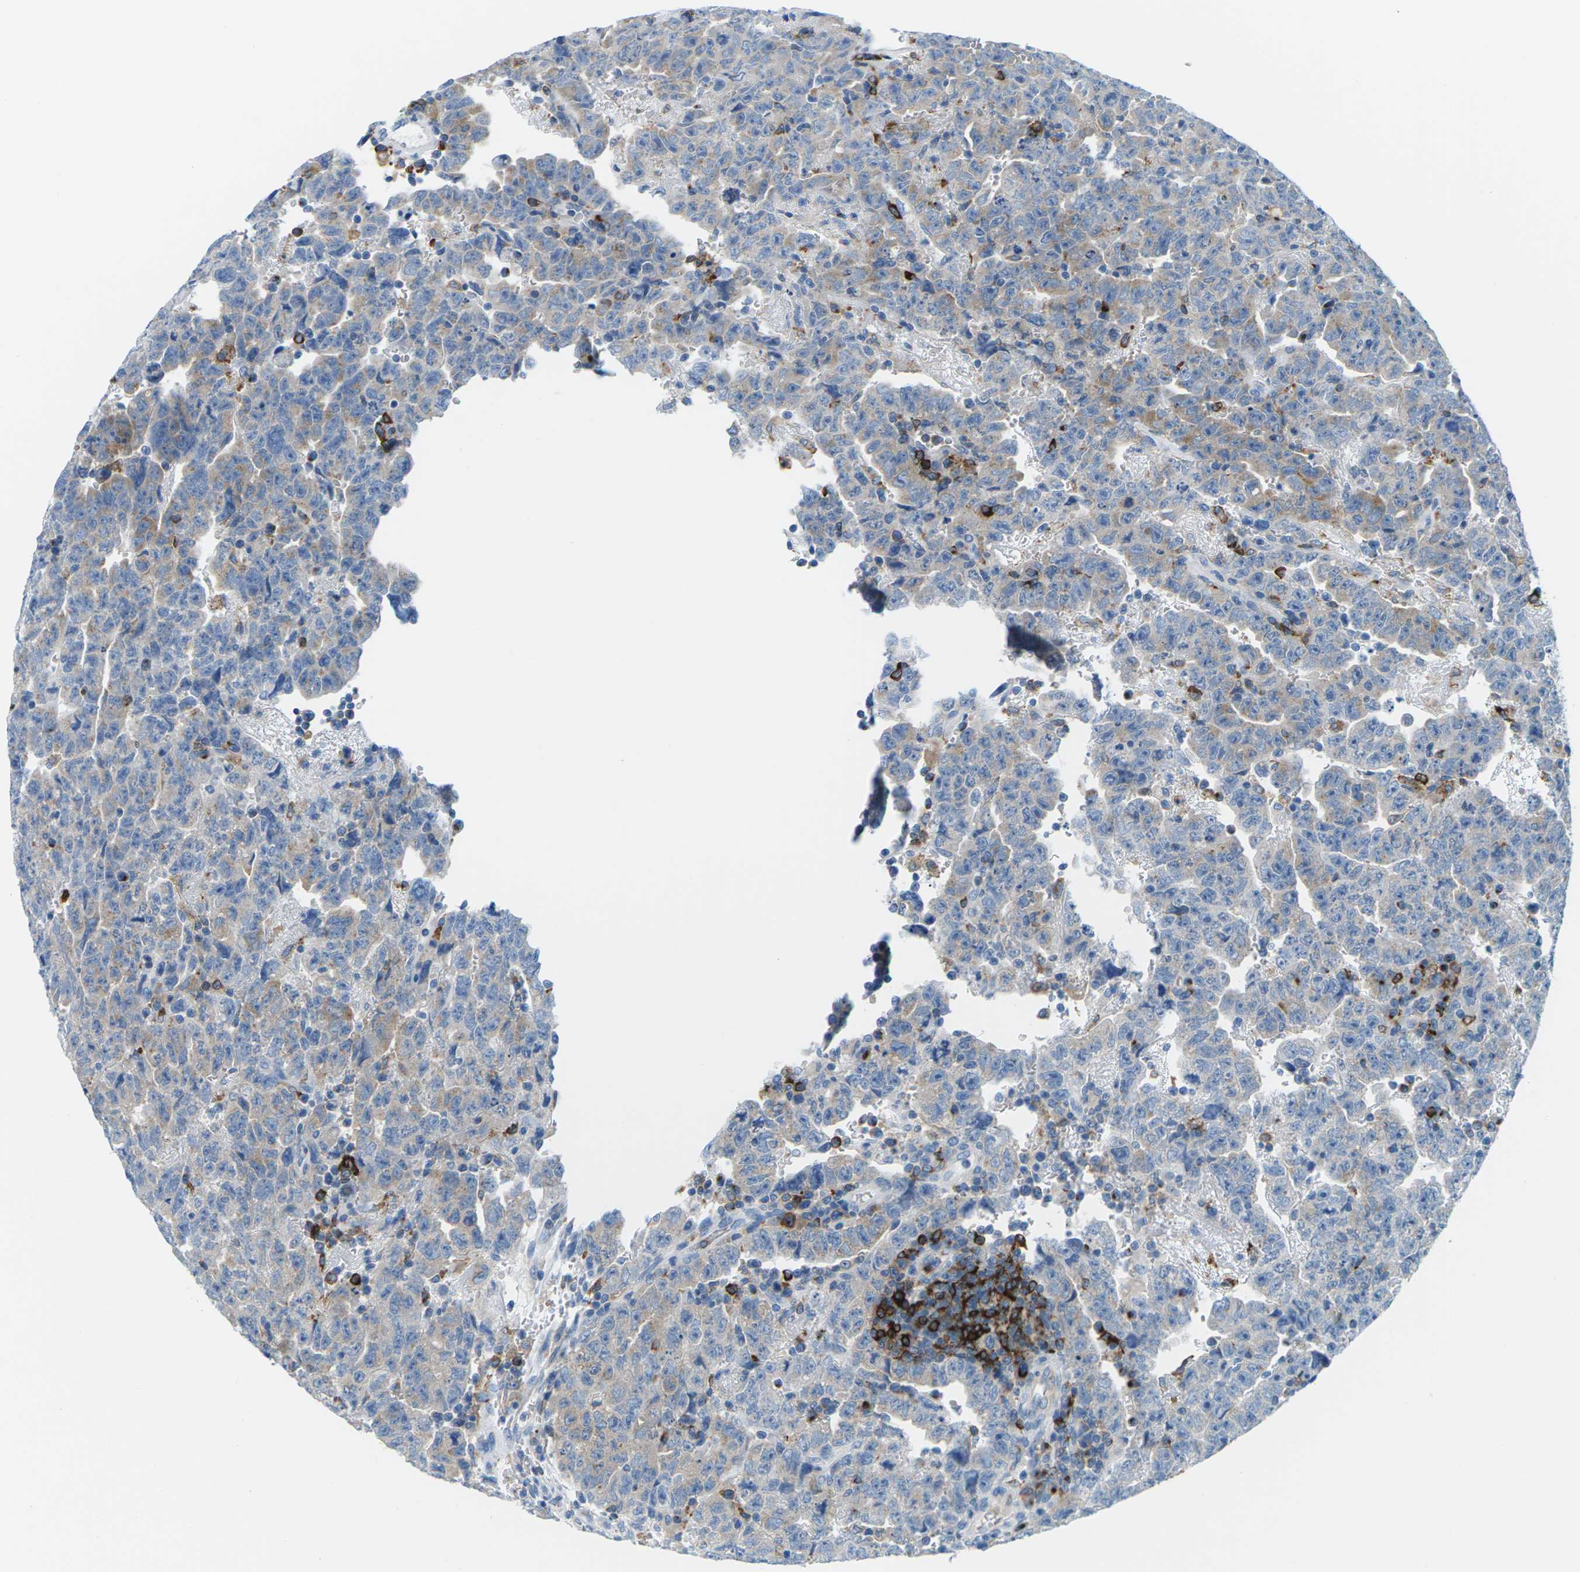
{"staining": {"intensity": "weak", "quantity": "<25%", "location": "cytoplasmic/membranous"}, "tissue": "testis cancer", "cell_type": "Tumor cells", "image_type": "cancer", "snomed": [{"axis": "morphology", "description": "Carcinoma, Embryonal, NOS"}, {"axis": "topography", "description": "Testis"}], "caption": "This is an immunohistochemistry (IHC) micrograph of embryonal carcinoma (testis). There is no expression in tumor cells.", "gene": "SYNGR2", "patient": {"sex": "male", "age": 28}}